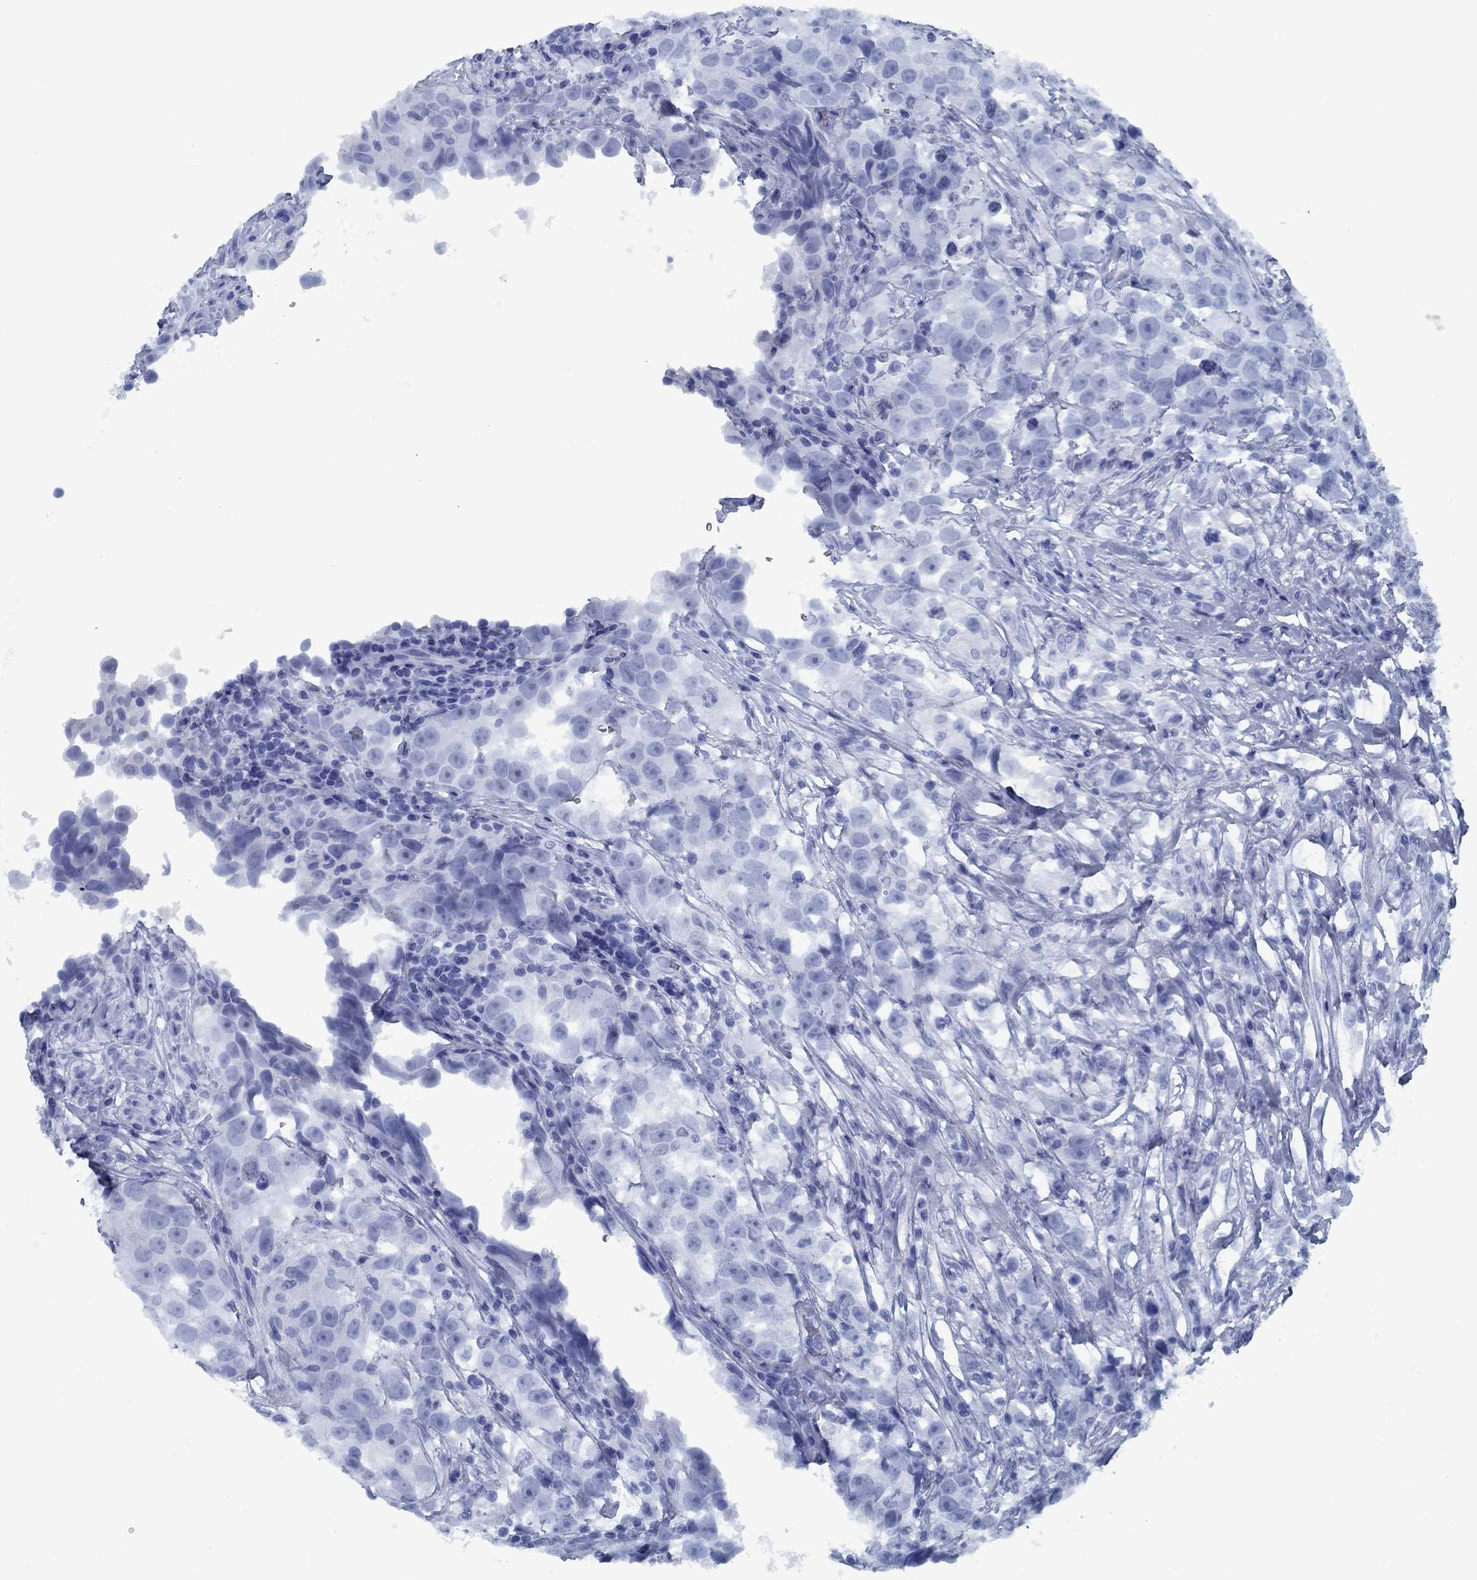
{"staining": {"intensity": "negative", "quantity": "none", "location": "none"}, "tissue": "testis cancer", "cell_type": "Tumor cells", "image_type": "cancer", "snomed": [{"axis": "morphology", "description": "Seminoma, NOS"}, {"axis": "topography", "description": "Testis"}], "caption": "This is a photomicrograph of immunohistochemistry staining of testis seminoma, which shows no positivity in tumor cells.", "gene": "PNMA8A", "patient": {"sex": "male", "age": 46}}